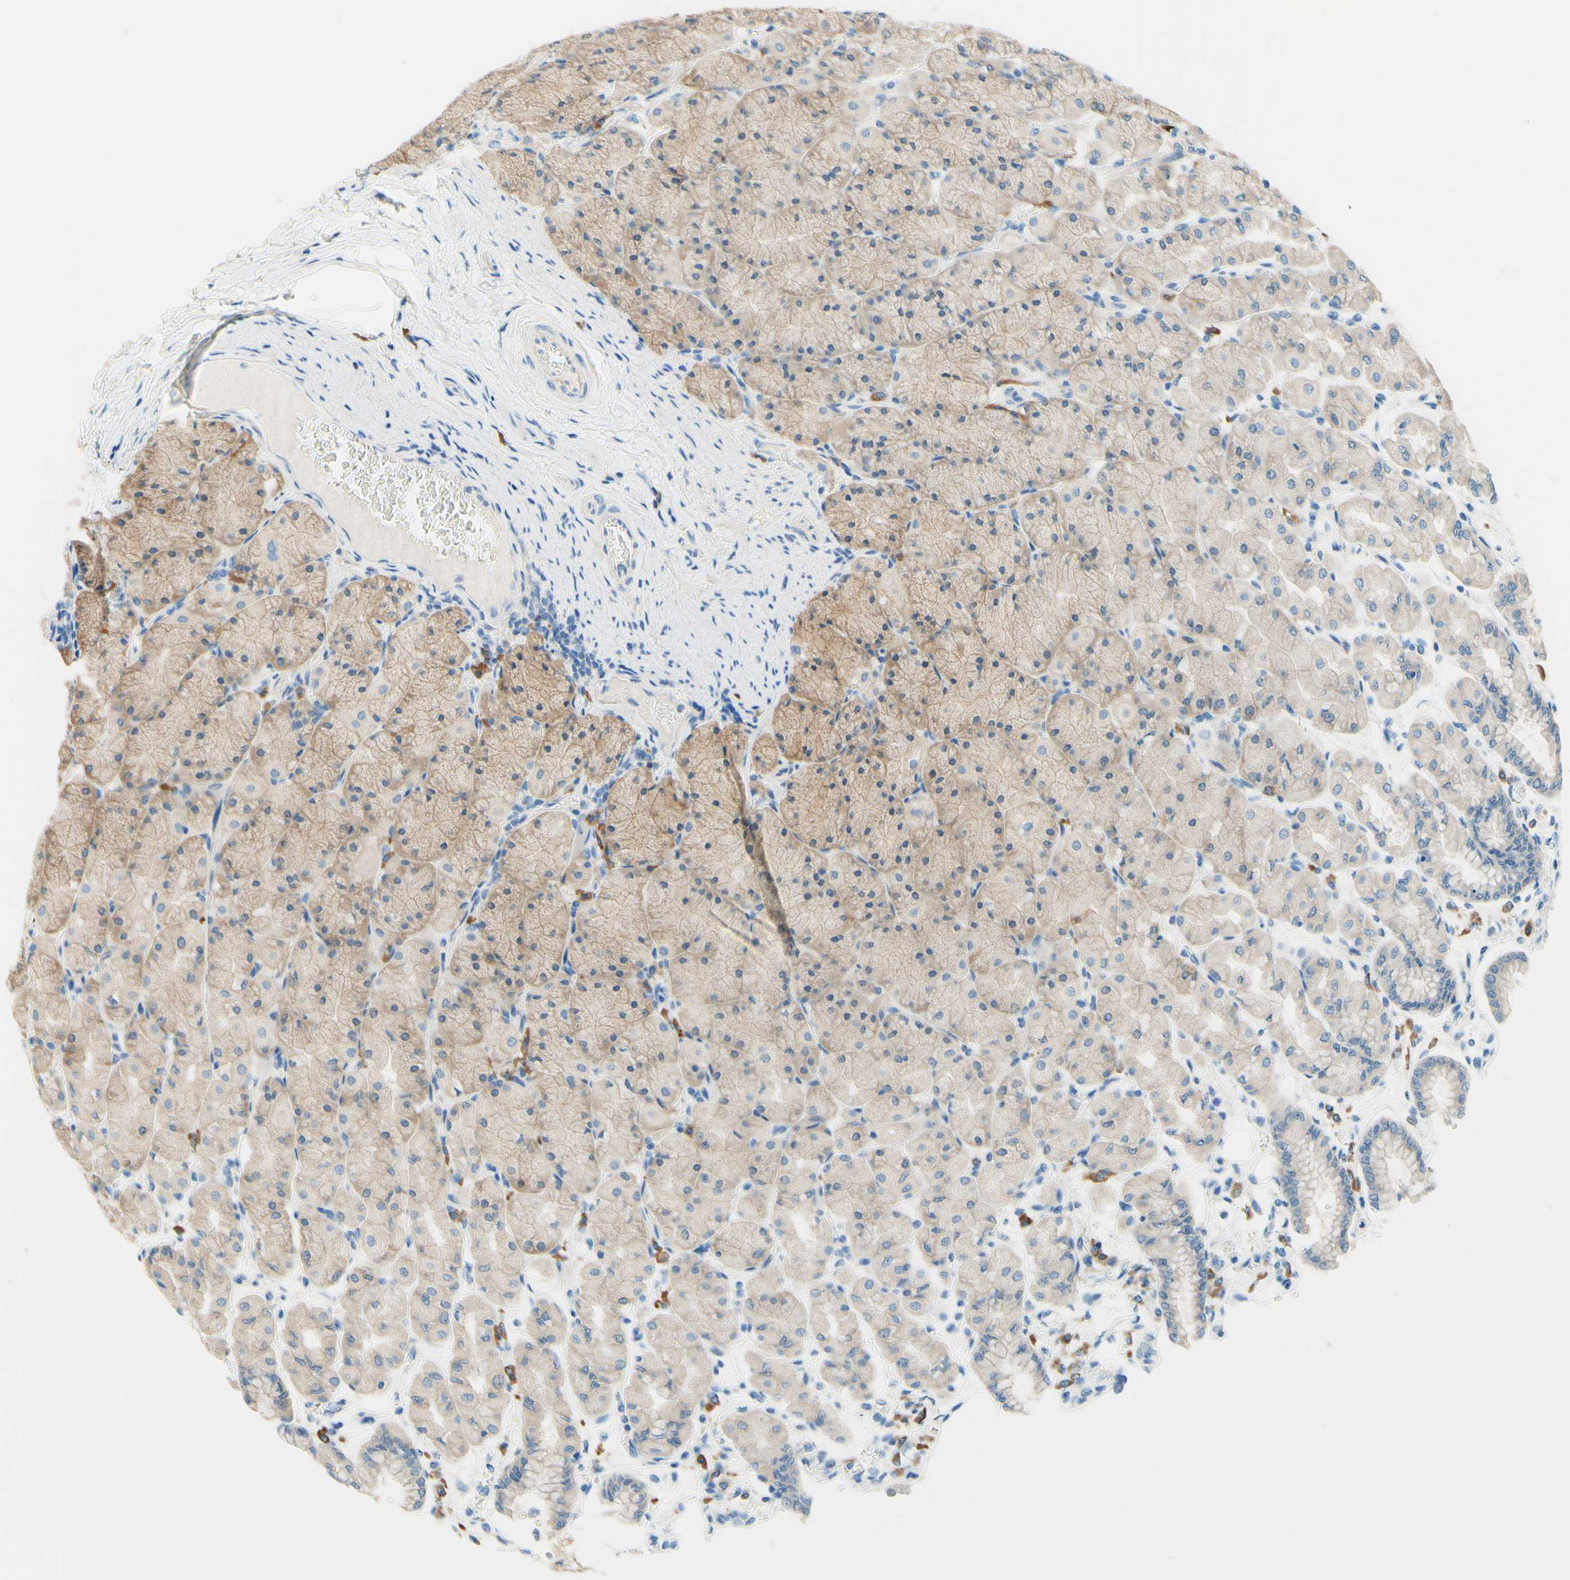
{"staining": {"intensity": "weak", "quantity": "25%-75%", "location": "cytoplasmic/membranous"}, "tissue": "stomach", "cell_type": "Glandular cells", "image_type": "normal", "snomed": [{"axis": "morphology", "description": "Normal tissue, NOS"}, {"axis": "topography", "description": "Stomach, upper"}], "caption": "Immunohistochemical staining of benign stomach displays 25%-75% levels of weak cytoplasmic/membranous protein staining in approximately 25%-75% of glandular cells. (IHC, brightfield microscopy, high magnification).", "gene": "PASD1", "patient": {"sex": "female", "age": 56}}